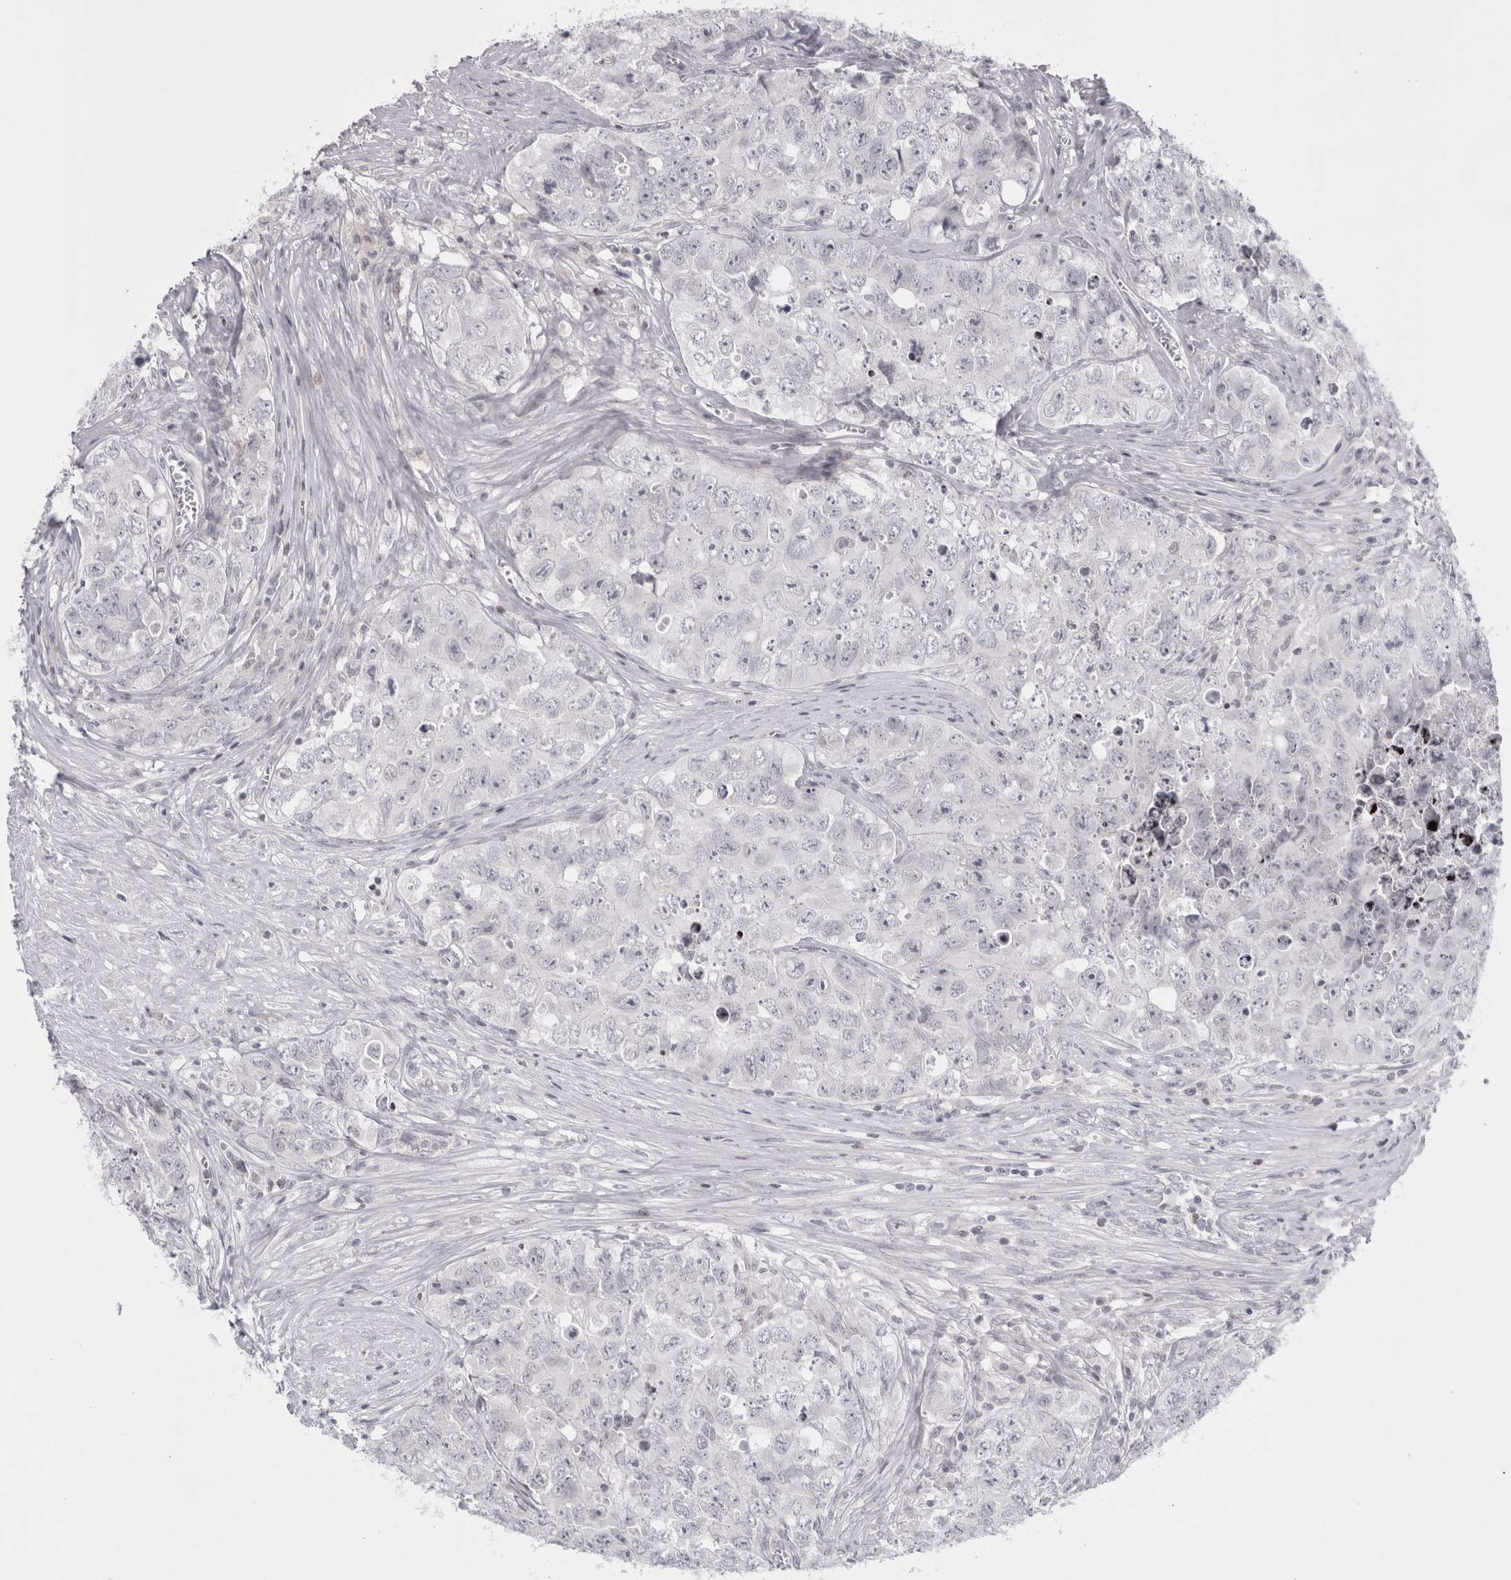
{"staining": {"intensity": "negative", "quantity": "none", "location": "none"}, "tissue": "testis cancer", "cell_type": "Tumor cells", "image_type": "cancer", "snomed": [{"axis": "morphology", "description": "Seminoma, NOS"}, {"axis": "morphology", "description": "Carcinoma, Embryonal, NOS"}, {"axis": "topography", "description": "Testis"}], "caption": "Tumor cells show no significant staining in seminoma (testis).", "gene": "FNDC8", "patient": {"sex": "male", "age": 43}}